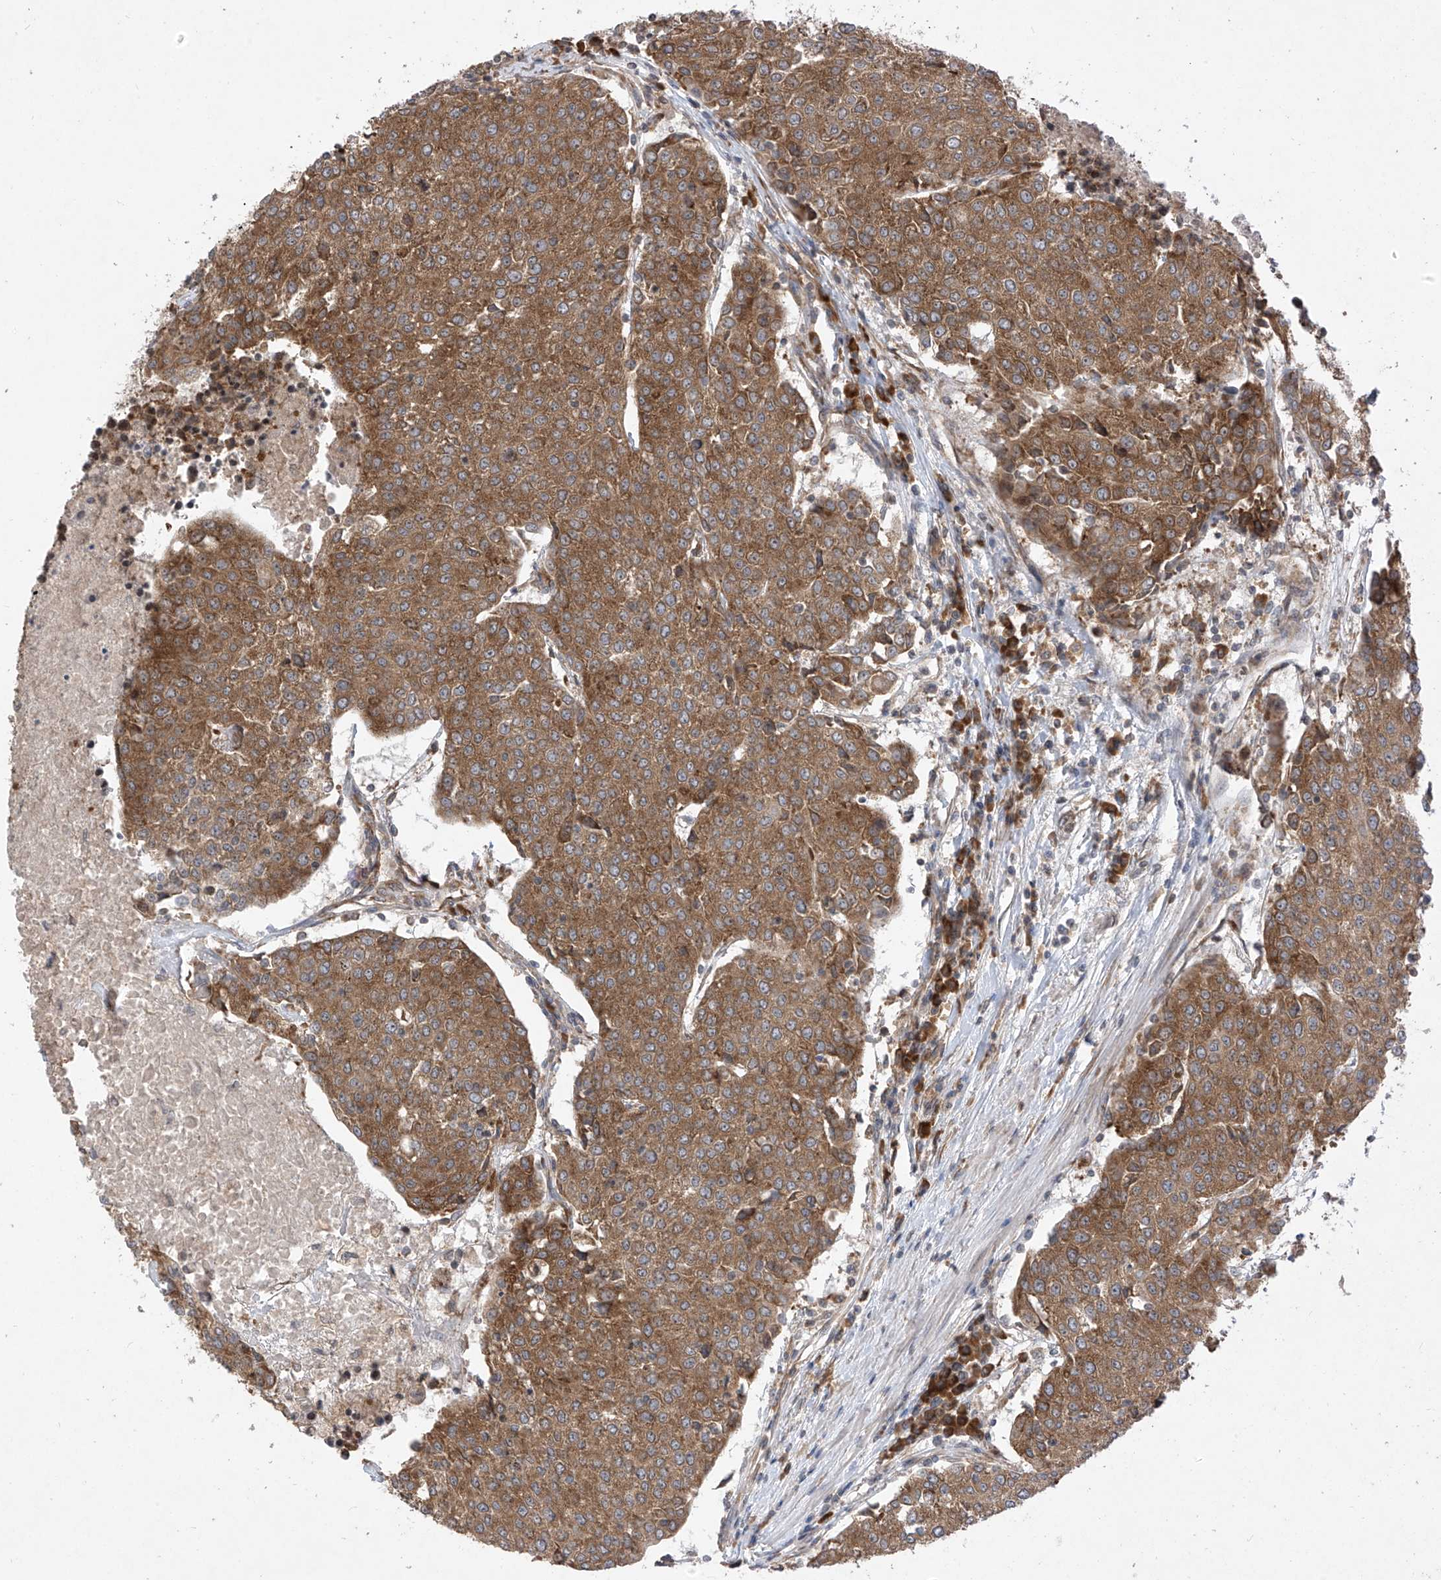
{"staining": {"intensity": "moderate", "quantity": ">75%", "location": "cytoplasmic/membranous"}, "tissue": "urothelial cancer", "cell_type": "Tumor cells", "image_type": "cancer", "snomed": [{"axis": "morphology", "description": "Urothelial carcinoma, High grade"}, {"axis": "topography", "description": "Urinary bladder"}], "caption": "A high-resolution micrograph shows IHC staining of high-grade urothelial carcinoma, which reveals moderate cytoplasmic/membranous expression in approximately >75% of tumor cells.", "gene": "RPL34", "patient": {"sex": "female", "age": 85}}